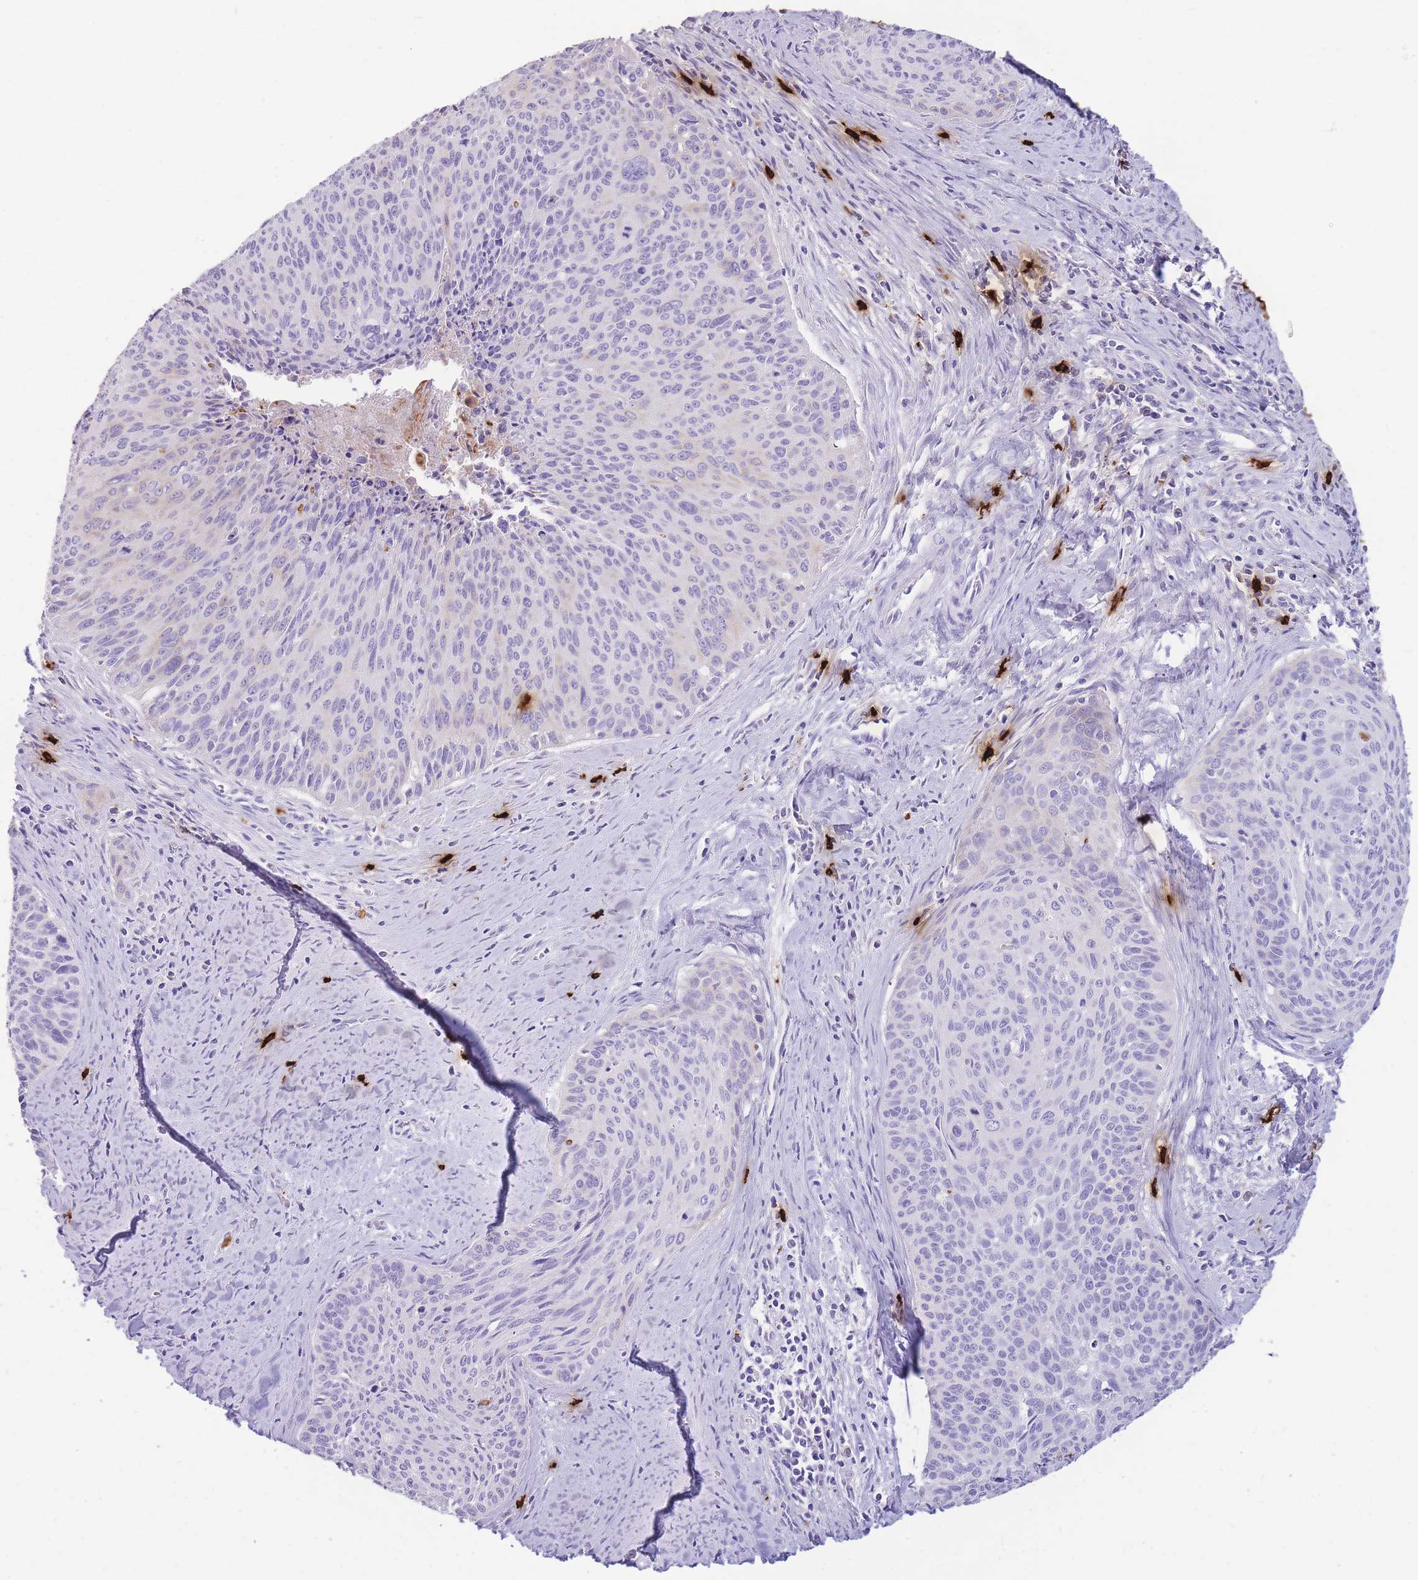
{"staining": {"intensity": "negative", "quantity": "none", "location": "none"}, "tissue": "cervical cancer", "cell_type": "Tumor cells", "image_type": "cancer", "snomed": [{"axis": "morphology", "description": "Squamous cell carcinoma, NOS"}, {"axis": "topography", "description": "Cervix"}], "caption": "Tumor cells show no significant staining in cervical cancer.", "gene": "TPSAB1", "patient": {"sex": "female", "age": 55}}